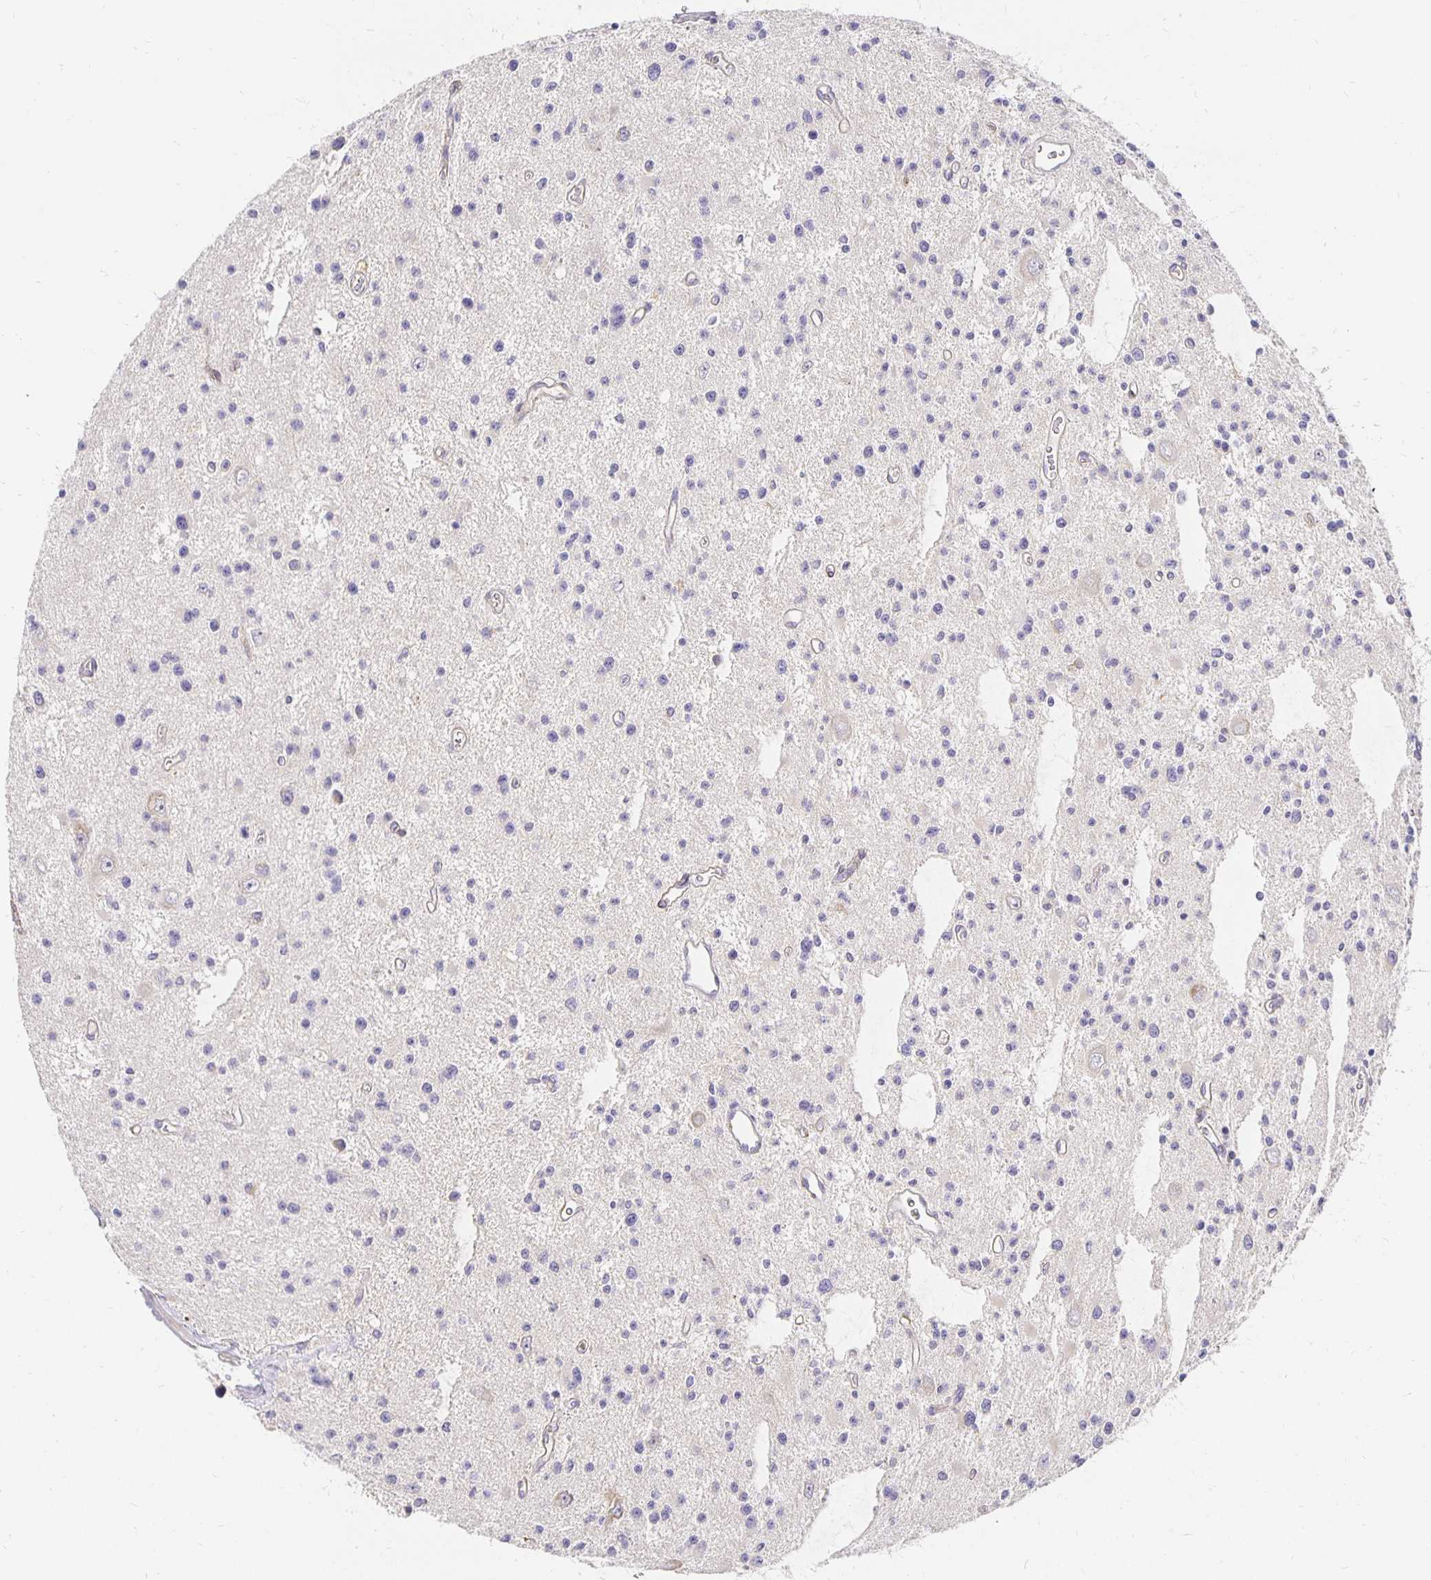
{"staining": {"intensity": "negative", "quantity": "none", "location": "none"}, "tissue": "glioma", "cell_type": "Tumor cells", "image_type": "cancer", "snomed": [{"axis": "morphology", "description": "Glioma, malignant, Low grade"}, {"axis": "topography", "description": "Brain"}], "caption": "The IHC image has no significant positivity in tumor cells of malignant low-grade glioma tissue. (DAB (3,3'-diaminobenzidine) immunohistochemistry (IHC) with hematoxylin counter stain).", "gene": "PLOD1", "patient": {"sex": "male", "age": 43}}